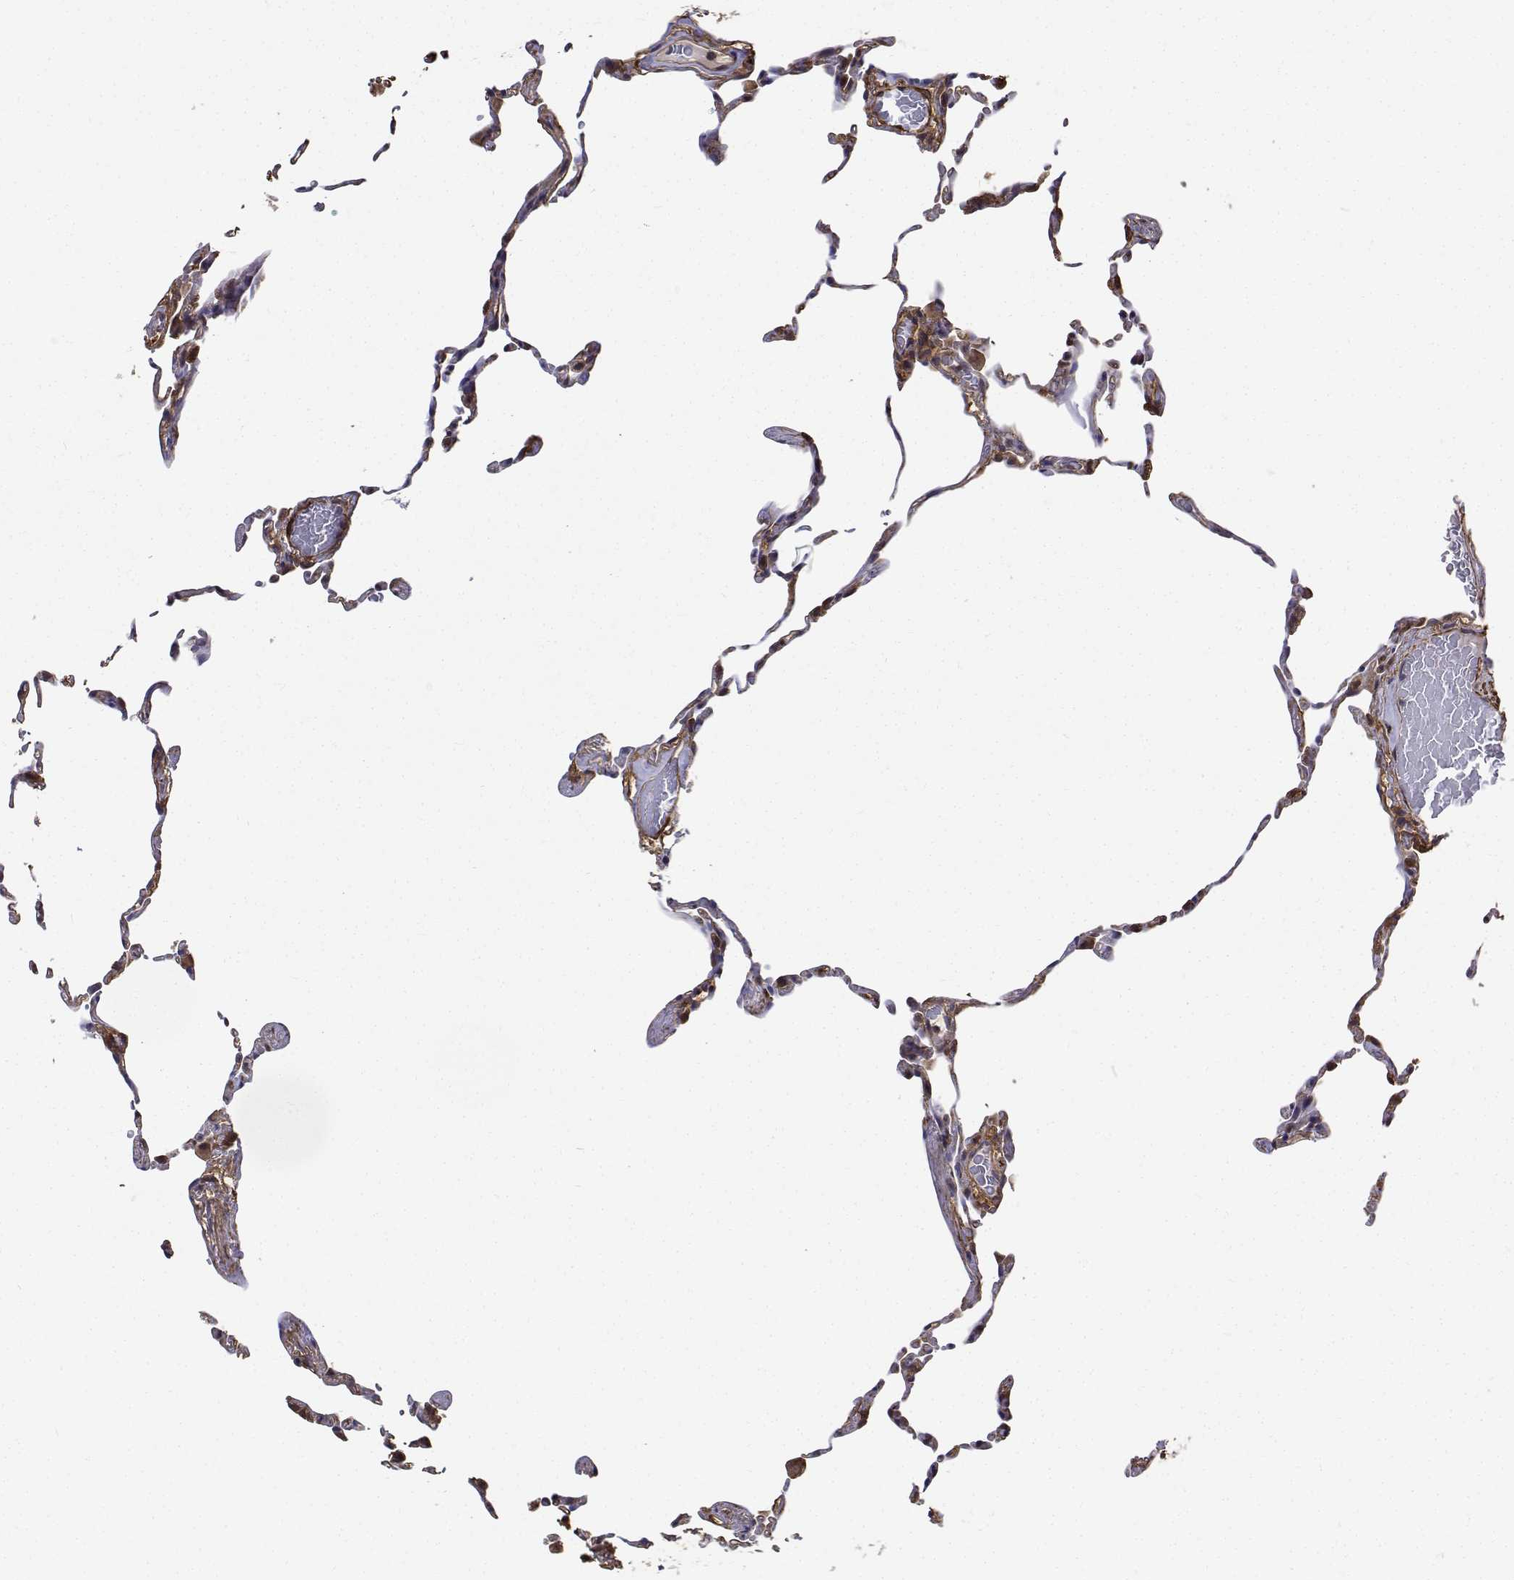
{"staining": {"intensity": "strong", "quantity": "25%-75%", "location": "cytoplasmic/membranous,nuclear"}, "tissue": "lung", "cell_type": "Alveolar cells", "image_type": "normal", "snomed": [{"axis": "morphology", "description": "Normal tissue, NOS"}, {"axis": "topography", "description": "Lung"}], "caption": "IHC histopathology image of unremarkable human lung stained for a protein (brown), which reveals high levels of strong cytoplasmic/membranous,nuclear positivity in about 25%-75% of alveolar cells.", "gene": "PCID2", "patient": {"sex": "female", "age": 57}}